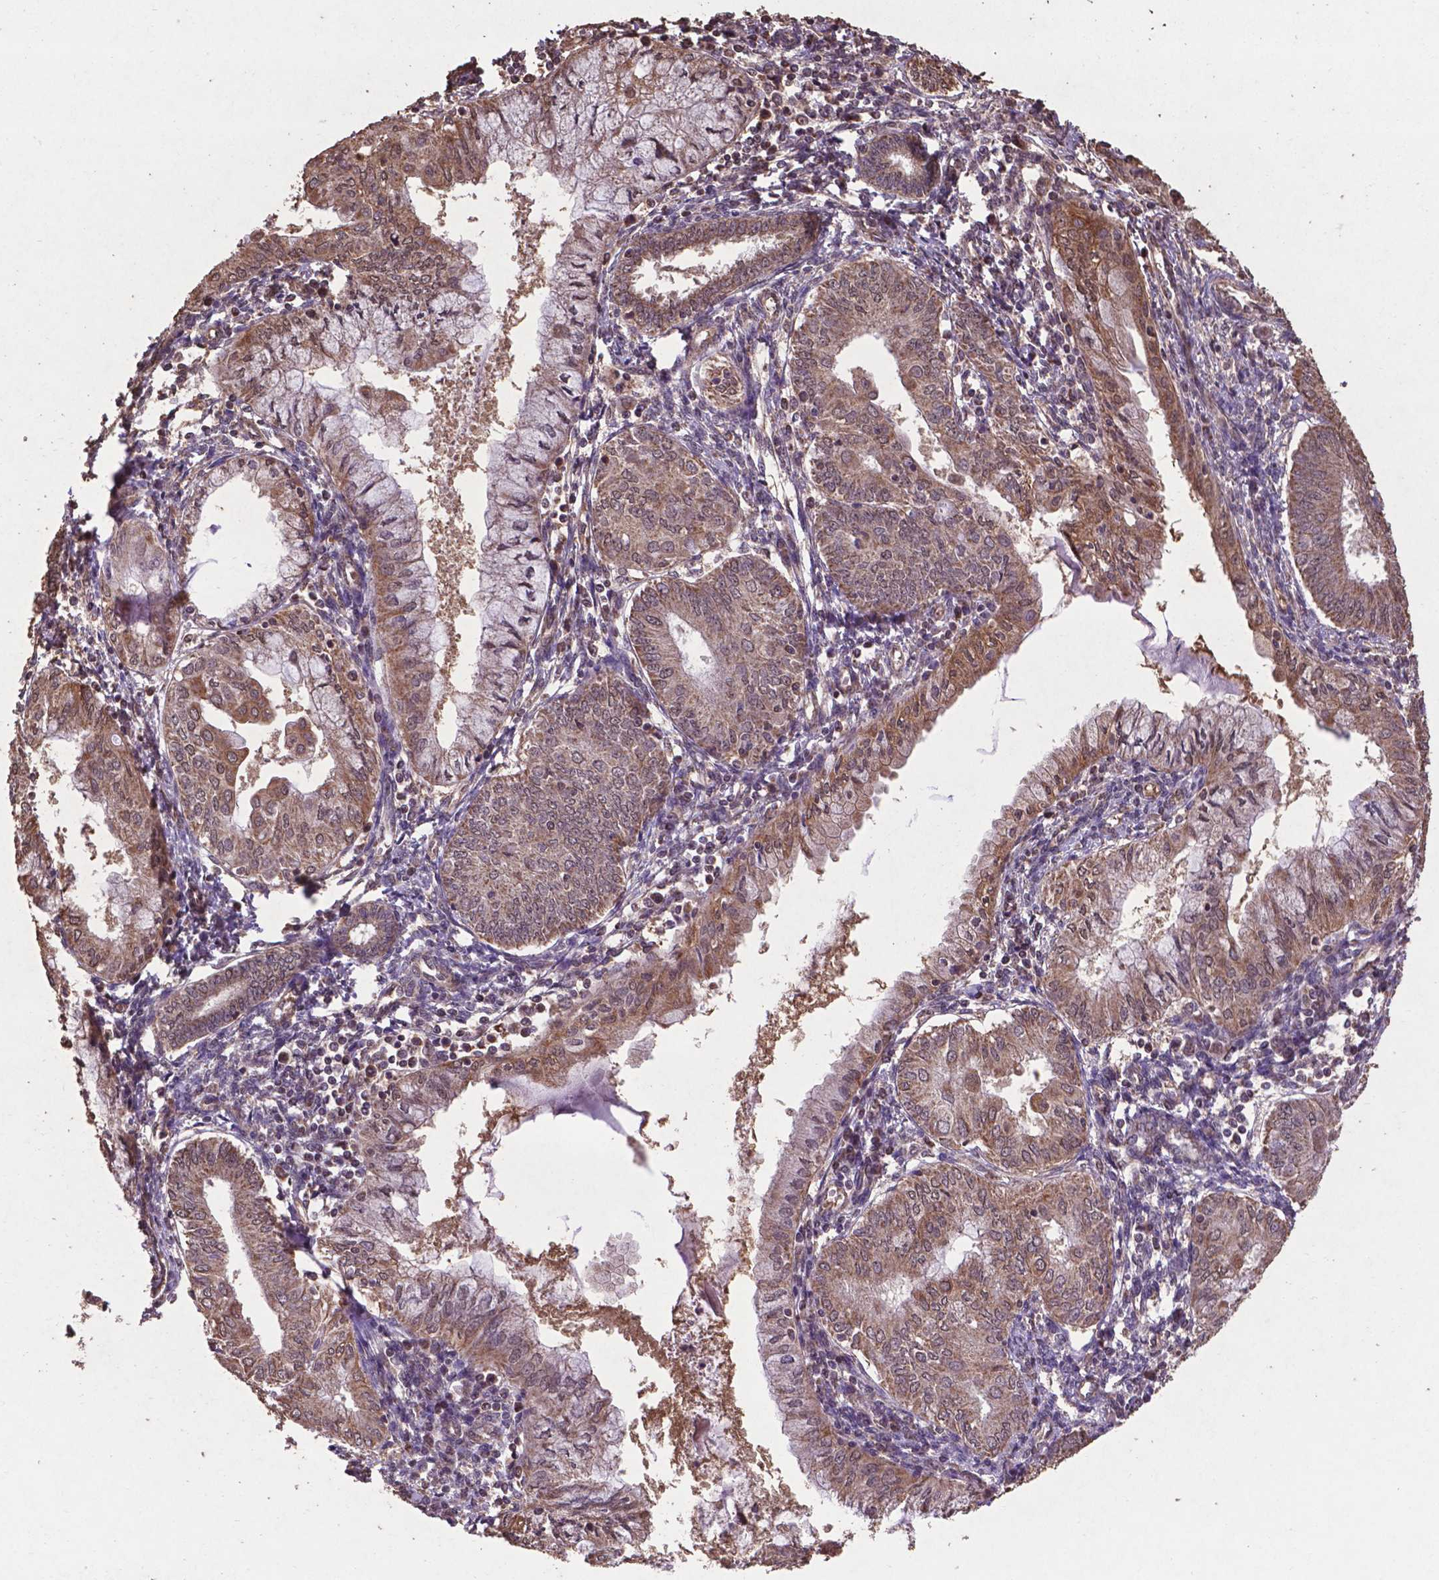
{"staining": {"intensity": "moderate", "quantity": ">75%", "location": "cytoplasmic/membranous"}, "tissue": "endometrial cancer", "cell_type": "Tumor cells", "image_type": "cancer", "snomed": [{"axis": "morphology", "description": "Adenocarcinoma, NOS"}, {"axis": "topography", "description": "Endometrium"}], "caption": "A high-resolution histopathology image shows IHC staining of endometrial cancer, which exhibits moderate cytoplasmic/membranous expression in approximately >75% of tumor cells.", "gene": "DCAF1", "patient": {"sex": "female", "age": 68}}